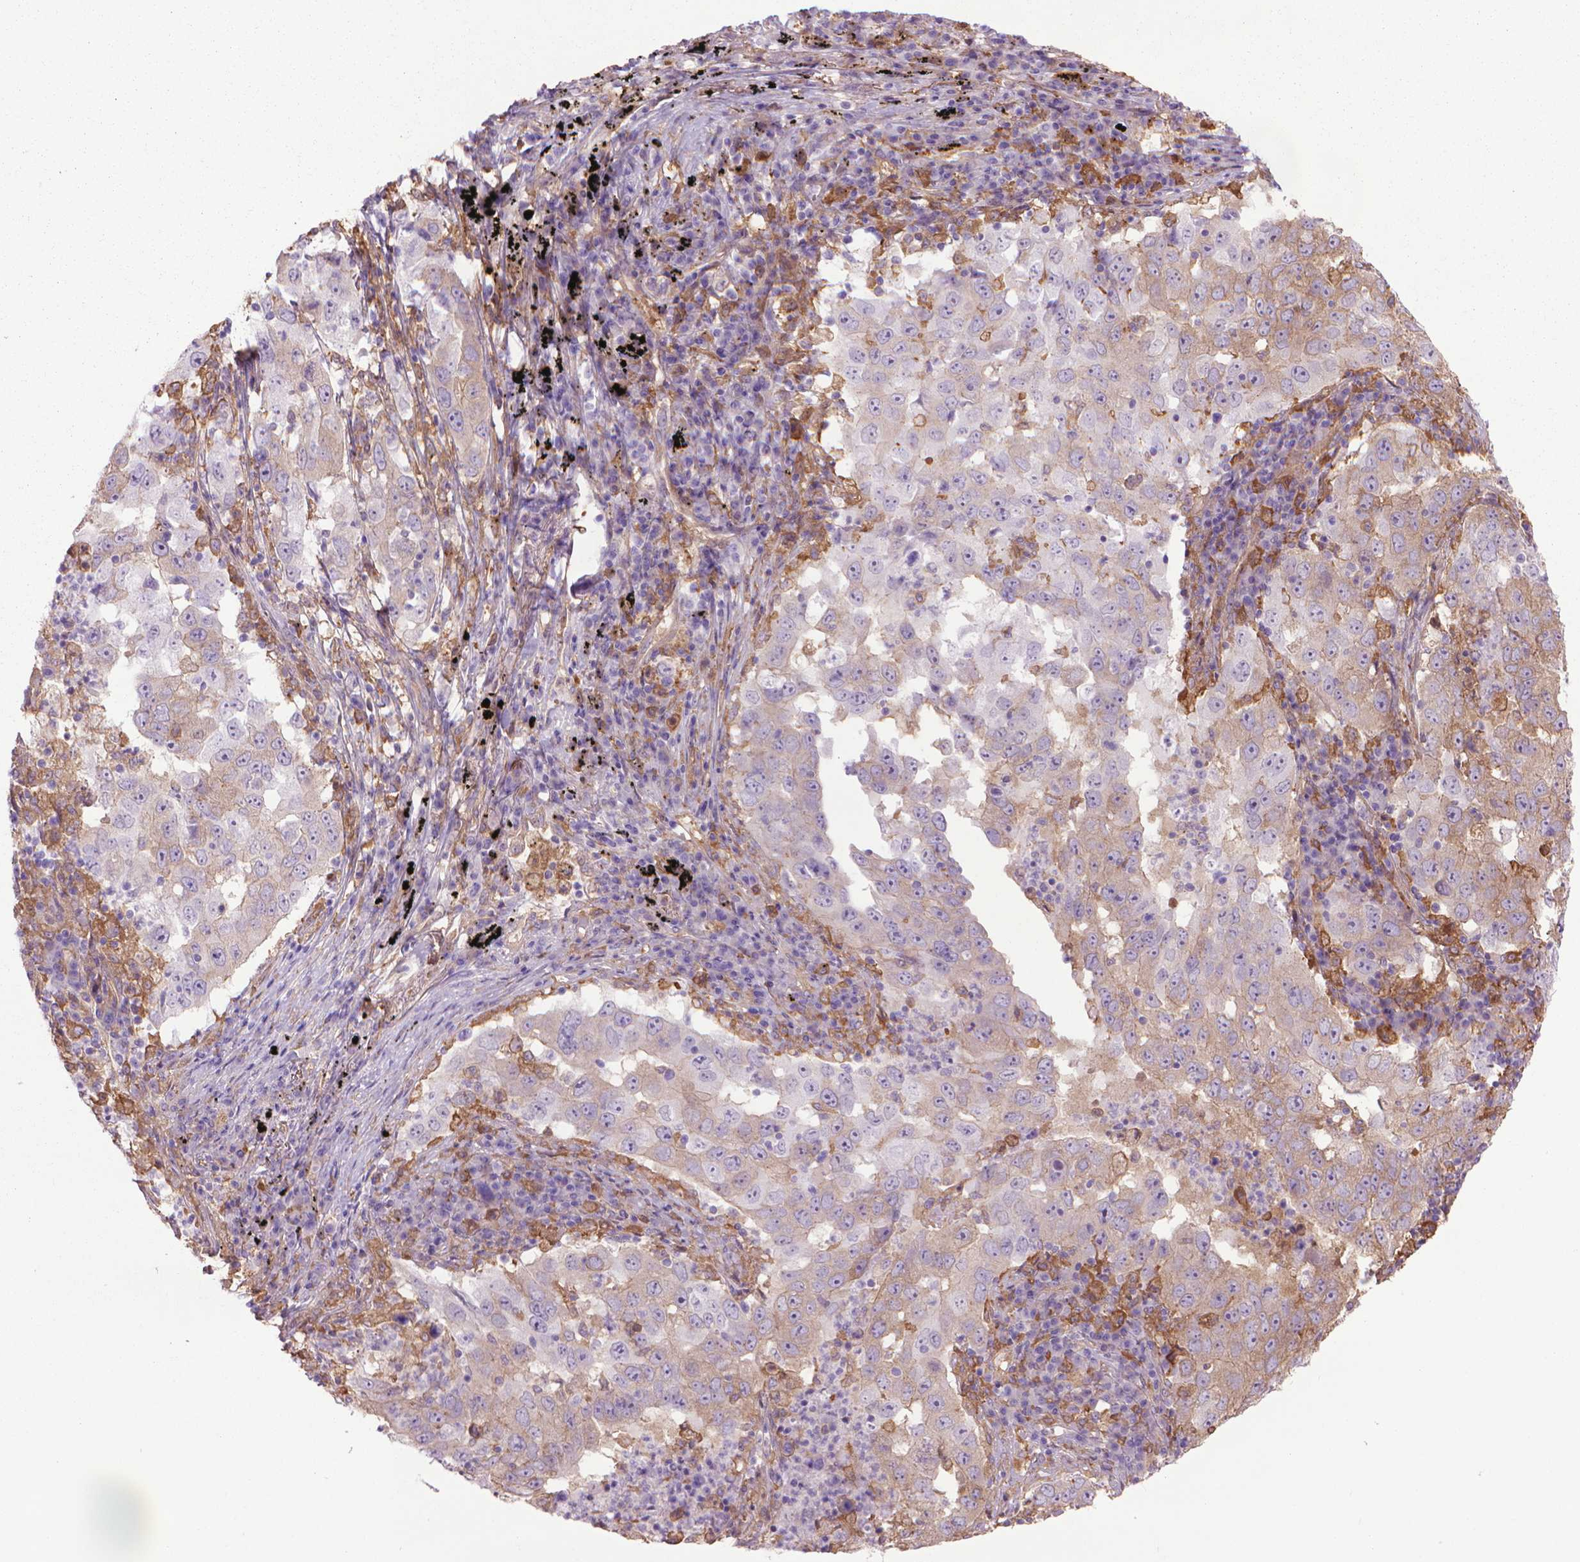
{"staining": {"intensity": "weak", "quantity": "<25%", "location": "cytoplasmic/membranous"}, "tissue": "lung cancer", "cell_type": "Tumor cells", "image_type": "cancer", "snomed": [{"axis": "morphology", "description": "Adenocarcinoma, NOS"}, {"axis": "topography", "description": "Lung"}], "caption": "High magnification brightfield microscopy of adenocarcinoma (lung) stained with DAB (3,3'-diaminobenzidine) (brown) and counterstained with hematoxylin (blue): tumor cells show no significant expression. (DAB IHC, high magnification).", "gene": "CORO1B", "patient": {"sex": "male", "age": 73}}